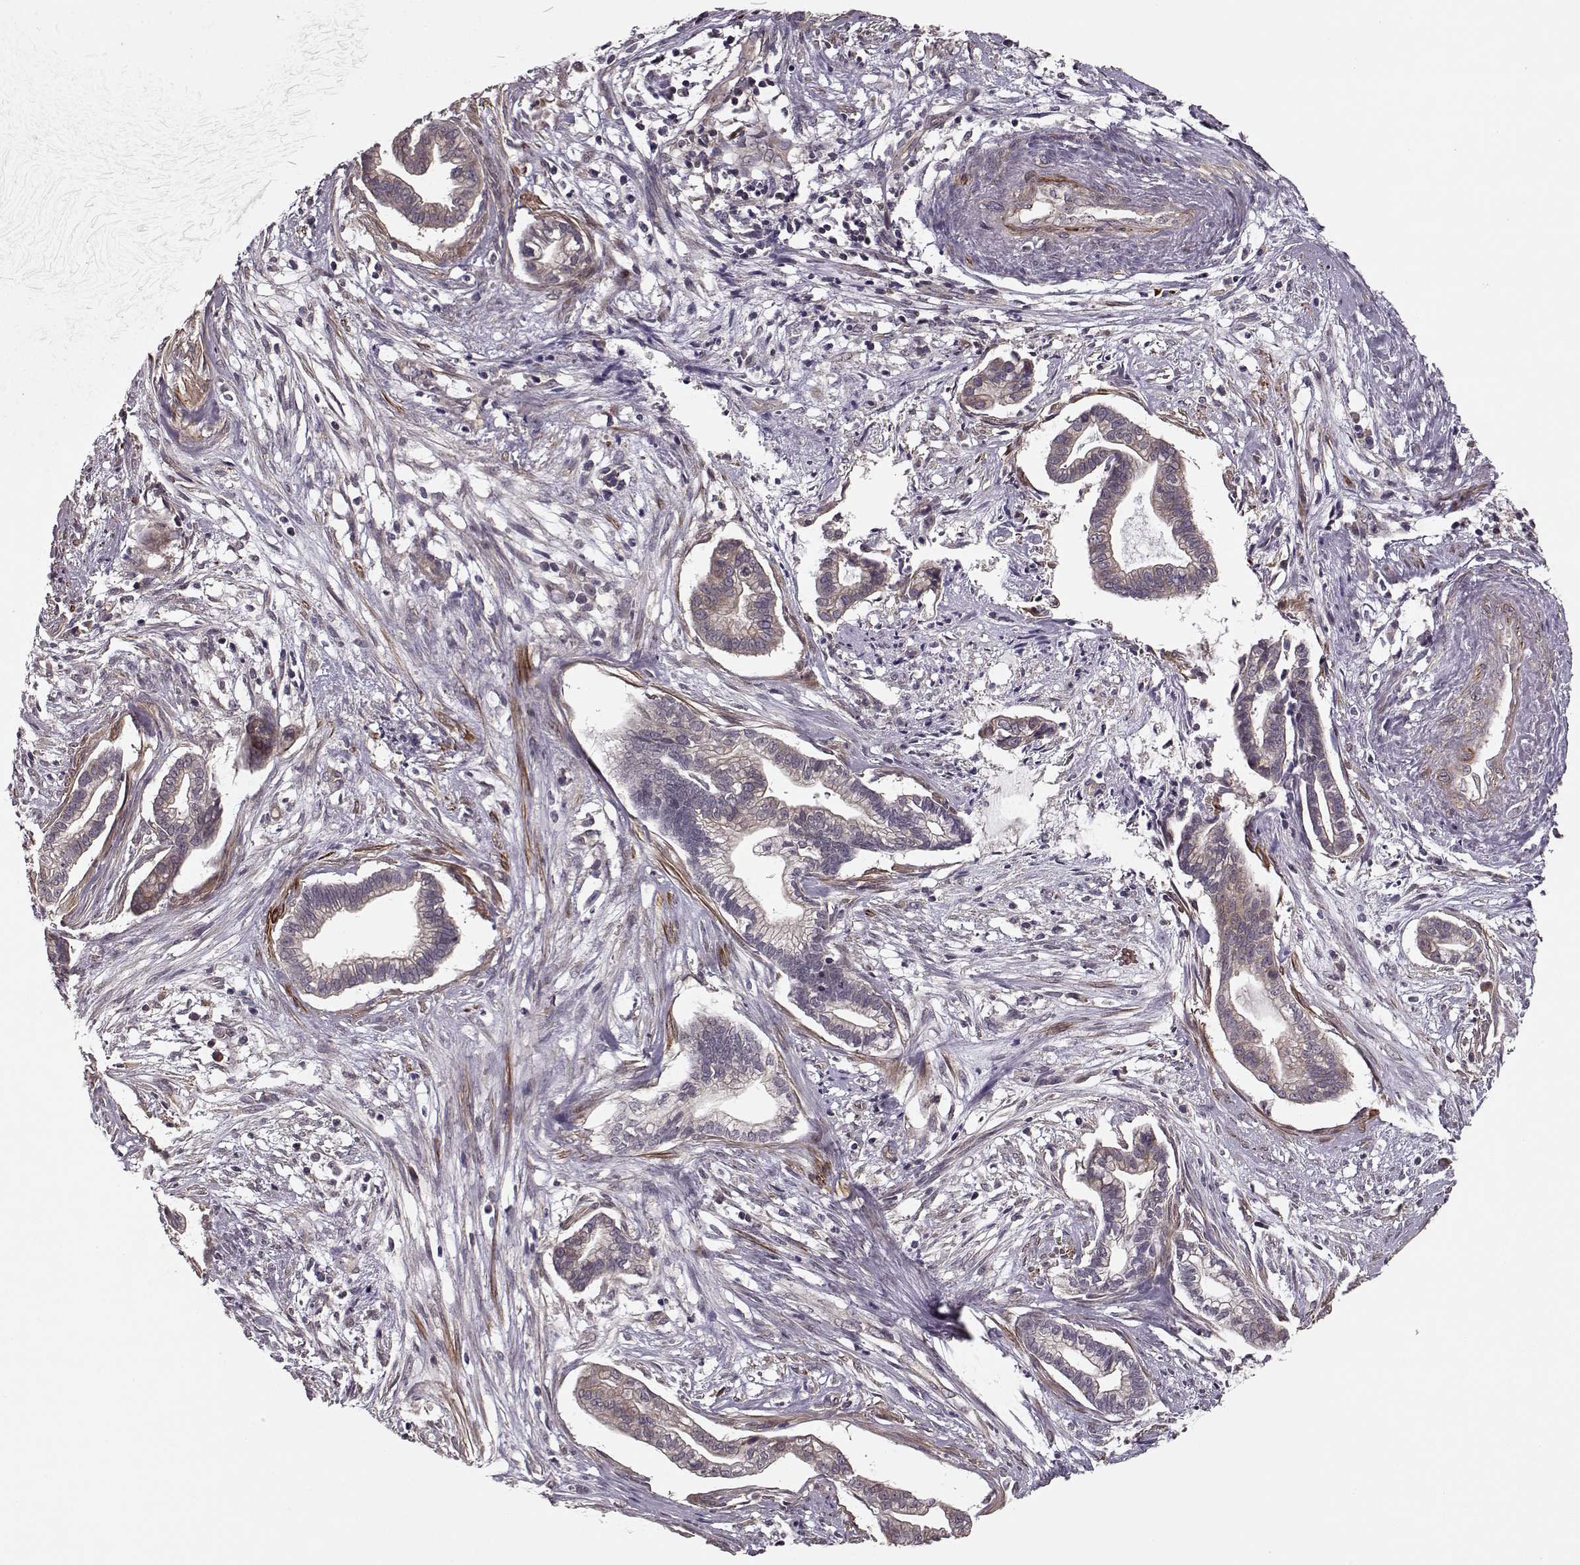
{"staining": {"intensity": "weak", "quantity": "<25%", "location": "cytoplasmic/membranous"}, "tissue": "cervical cancer", "cell_type": "Tumor cells", "image_type": "cancer", "snomed": [{"axis": "morphology", "description": "Adenocarcinoma, NOS"}, {"axis": "topography", "description": "Cervix"}], "caption": "Immunohistochemistry of cervical cancer reveals no positivity in tumor cells.", "gene": "SLAIN2", "patient": {"sex": "female", "age": 62}}